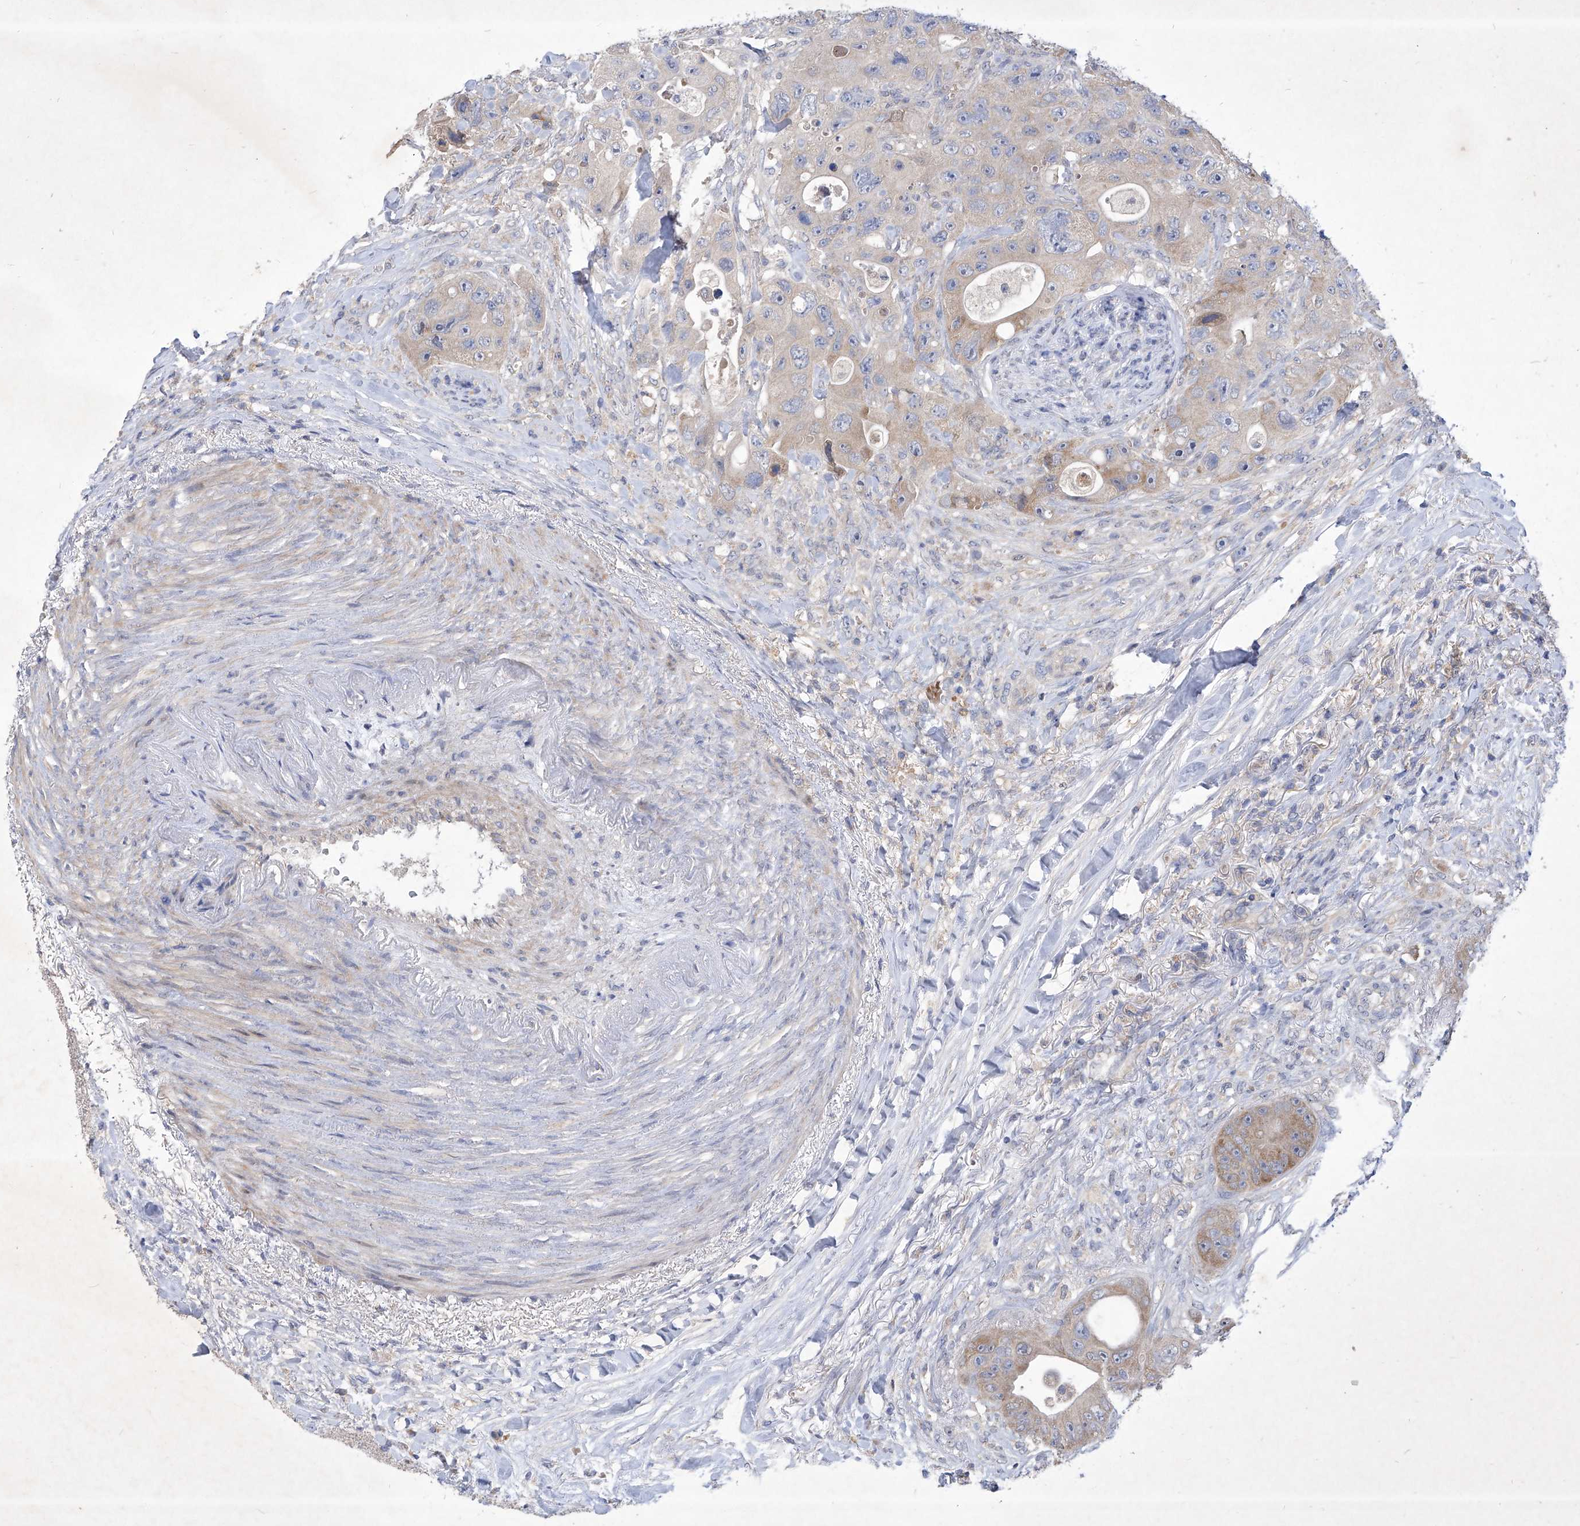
{"staining": {"intensity": "moderate", "quantity": "<25%", "location": "cytoplasmic/membranous"}, "tissue": "colorectal cancer", "cell_type": "Tumor cells", "image_type": "cancer", "snomed": [{"axis": "morphology", "description": "Adenocarcinoma, NOS"}, {"axis": "topography", "description": "Colon"}], "caption": "Protein analysis of colorectal adenocarcinoma tissue reveals moderate cytoplasmic/membranous positivity in approximately <25% of tumor cells. (Stains: DAB (3,3'-diaminobenzidine) in brown, nuclei in blue, Microscopy: brightfield microscopy at high magnification).", "gene": "COQ3", "patient": {"sex": "female", "age": 46}}